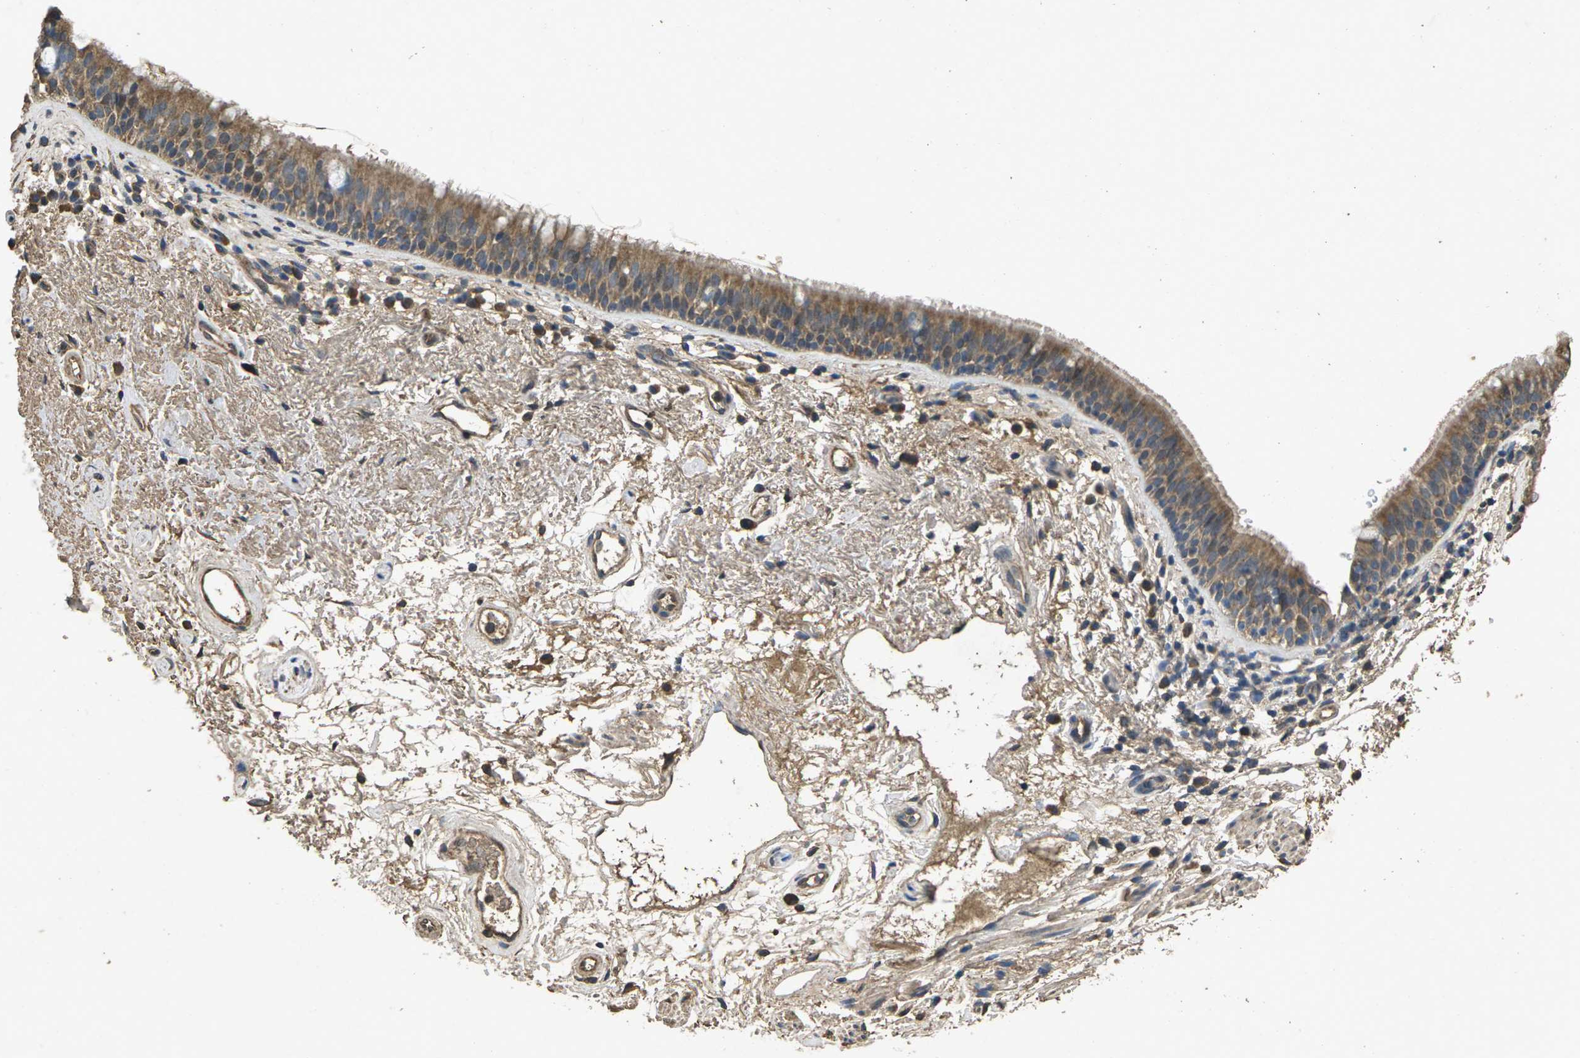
{"staining": {"intensity": "moderate", "quantity": ">75%", "location": "cytoplasmic/membranous"}, "tissue": "bronchus", "cell_type": "Respiratory epithelial cells", "image_type": "normal", "snomed": [{"axis": "morphology", "description": "Normal tissue, NOS"}, {"axis": "morphology", "description": "Inflammation, NOS"}, {"axis": "topography", "description": "Cartilage tissue"}, {"axis": "topography", "description": "Bronchus"}], "caption": "Protein analysis of benign bronchus reveals moderate cytoplasmic/membranous positivity in about >75% of respiratory epithelial cells.", "gene": "B4GAT1", "patient": {"sex": "male", "age": 77}}